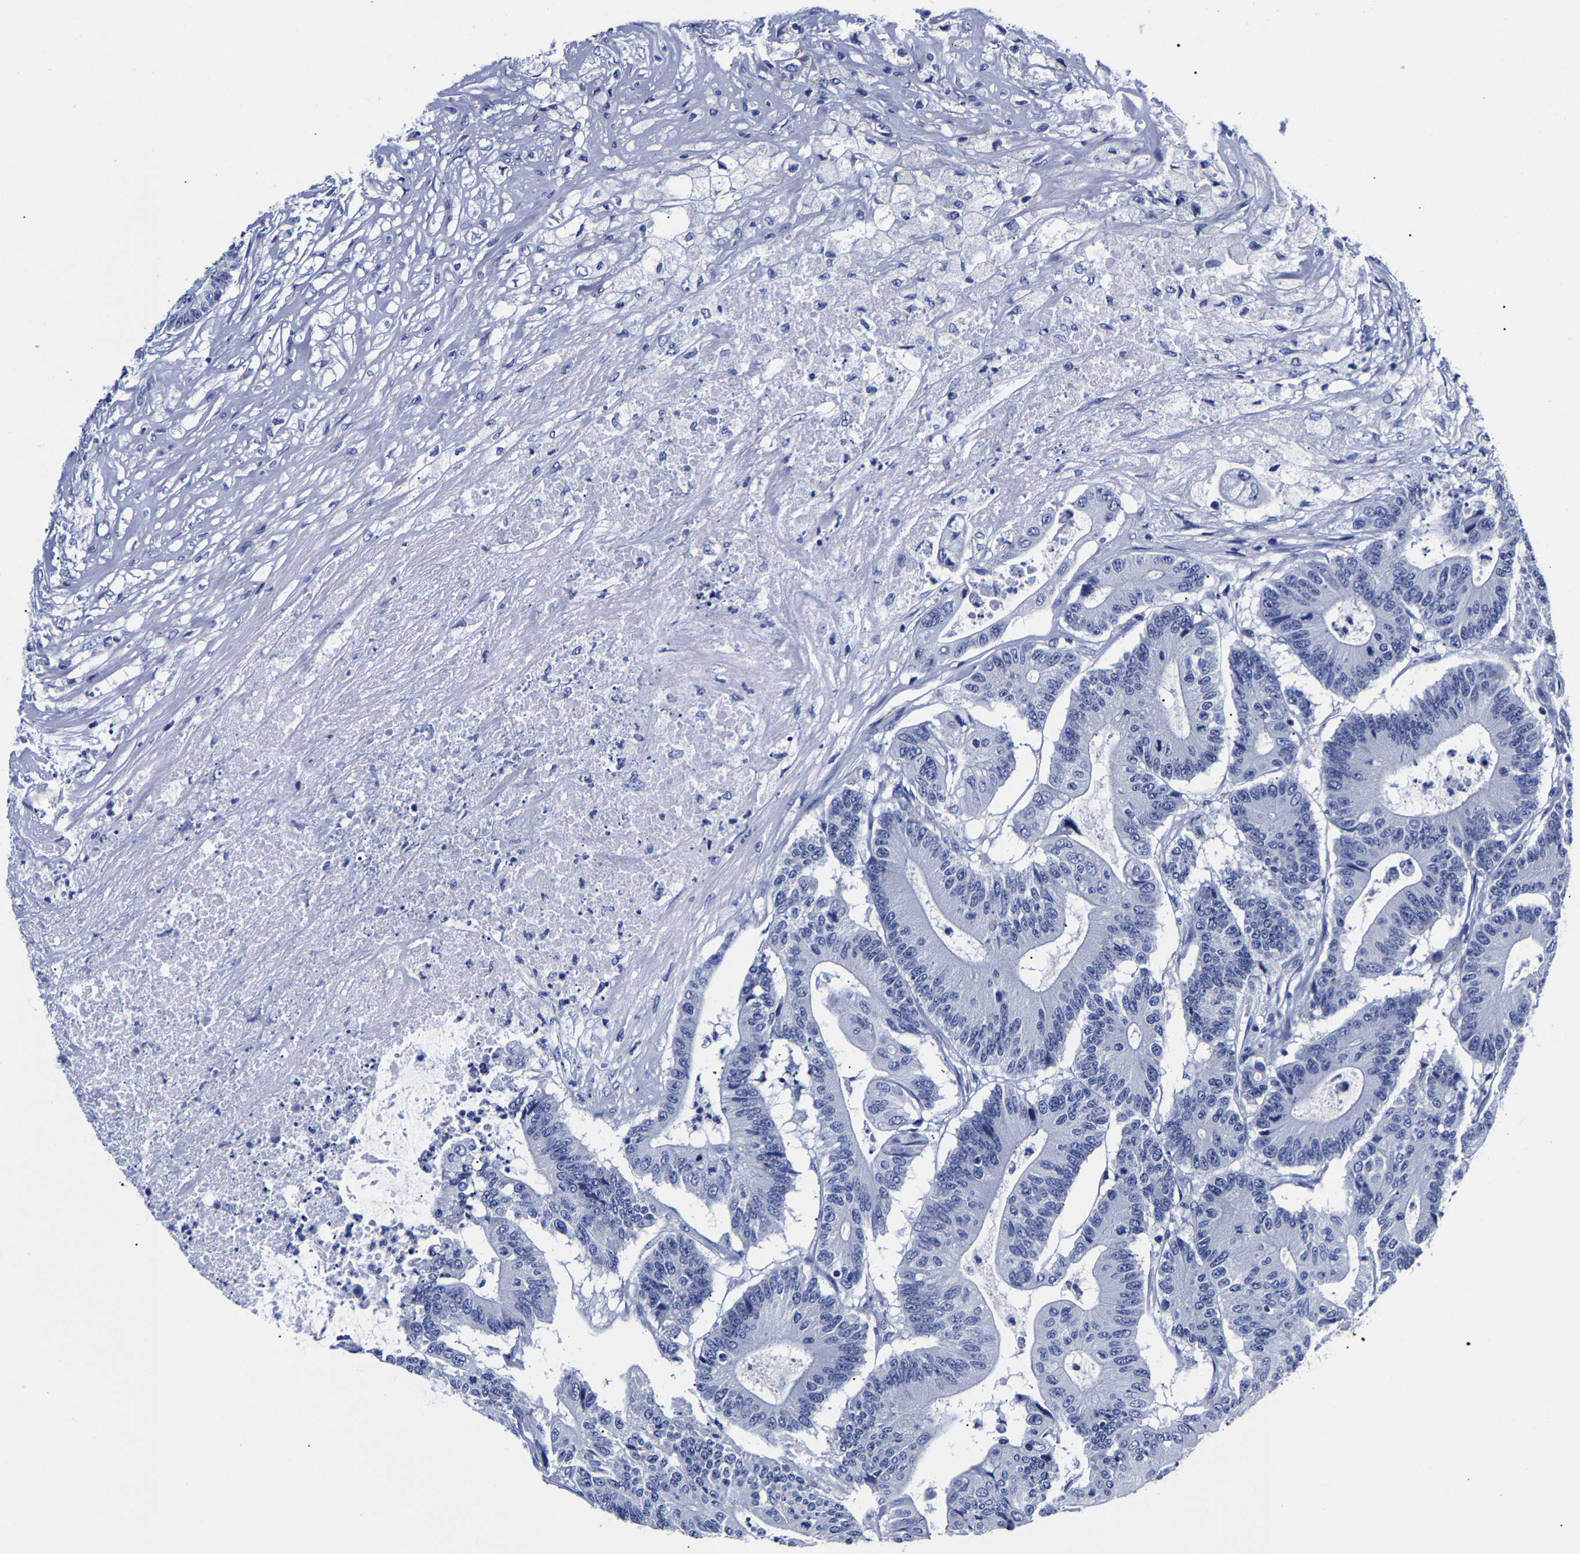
{"staining": {"intensity": "negative", "quantity": "none", "location": "none"}, "tissue": "colorectal cancer", "cell_type": "Tumor cells", "image_type": "cancer", "snomed": [{"axis": "morphology", "description": "Adenocarcinoma, NOS"}, {"axis": "topography", "description": "Colon"}], "caption": "Immunohistochemistry (IHC) image of colorectal adenocarcinoma stained for a protein (brown), which reveals no positivity in tumor cells.", "gene": "CPA2", "patient": {"sex": "female", "age": 84}}